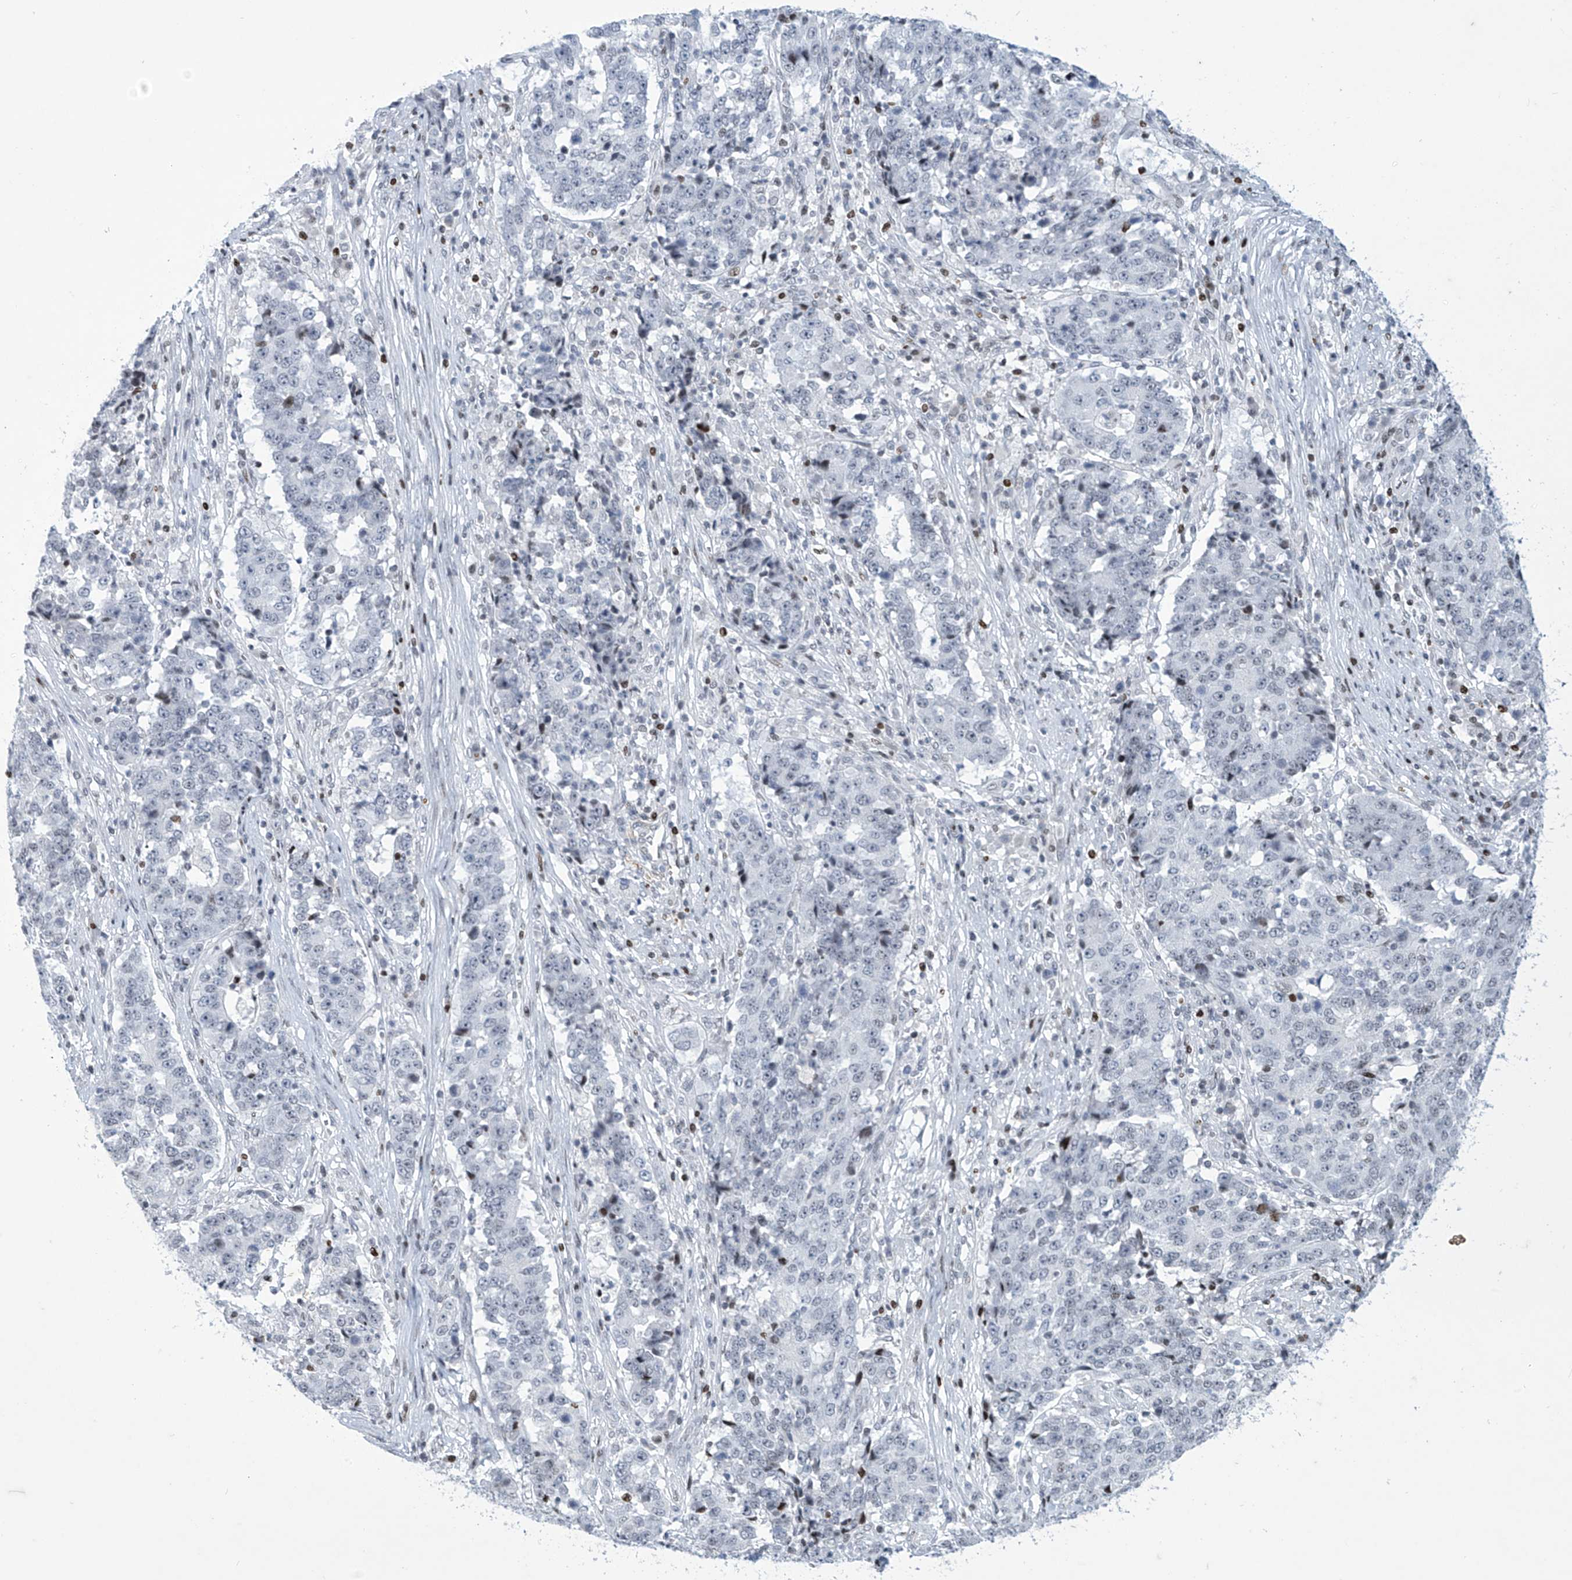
{"staining": {"intensity": "negative", "quantity": "none", "location": "none"}, "tissue": "stomach cancer", "cell_type": "Tumor cells", "image_type": "cancer", "snomed": [{"axis": "morphology", "description": "Adenocarcinoma, NOS"}, {"axis": "topography", "description": "Stomach"}], "caption": "Tumor cells are negative for protein expression in human stomach cancer (adenocarcinoma).", "gene": "RFX7", "patient": {"sex": "male", "age": 59}}